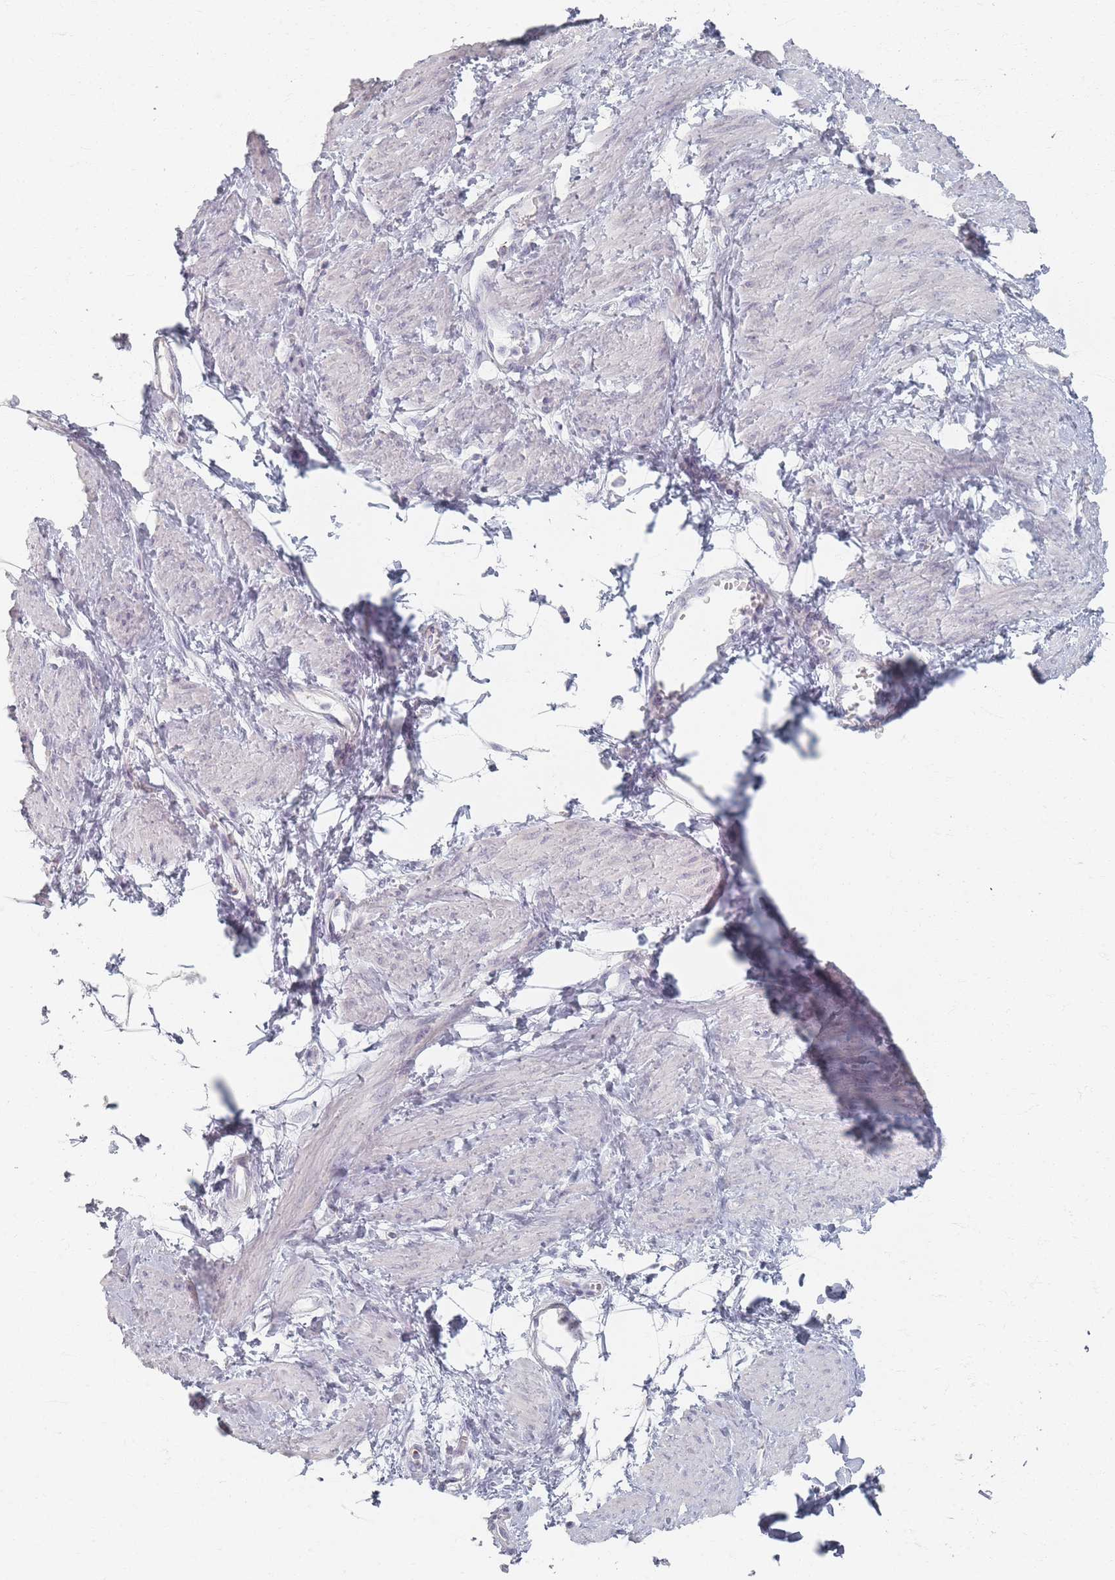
{"staining": {"intensity": "negative", "quantity": "none", "location": "none"}, "tissue": "smooth muscle", "cell_type": "Smooth muscle cells", "image_type": "normal", "snomed": [{"axis": "morphology", "description": "Normal tissue, NOS"}, {"axis": "topography", "description": "Smooth muscle"}, {"axis": "topography", "description": "Uterus"}], "caption": "DAB immunohistochemical staining of benign human smooth muscle demonstrates no significant expression in smooth muscle cells. (Brightfield microscopy of DAB (3,3'-diaminobenzidine) IHC at high magnification).", "gene": "ENSG00000251357", "patient": {"sex": "female", "age": 39}}